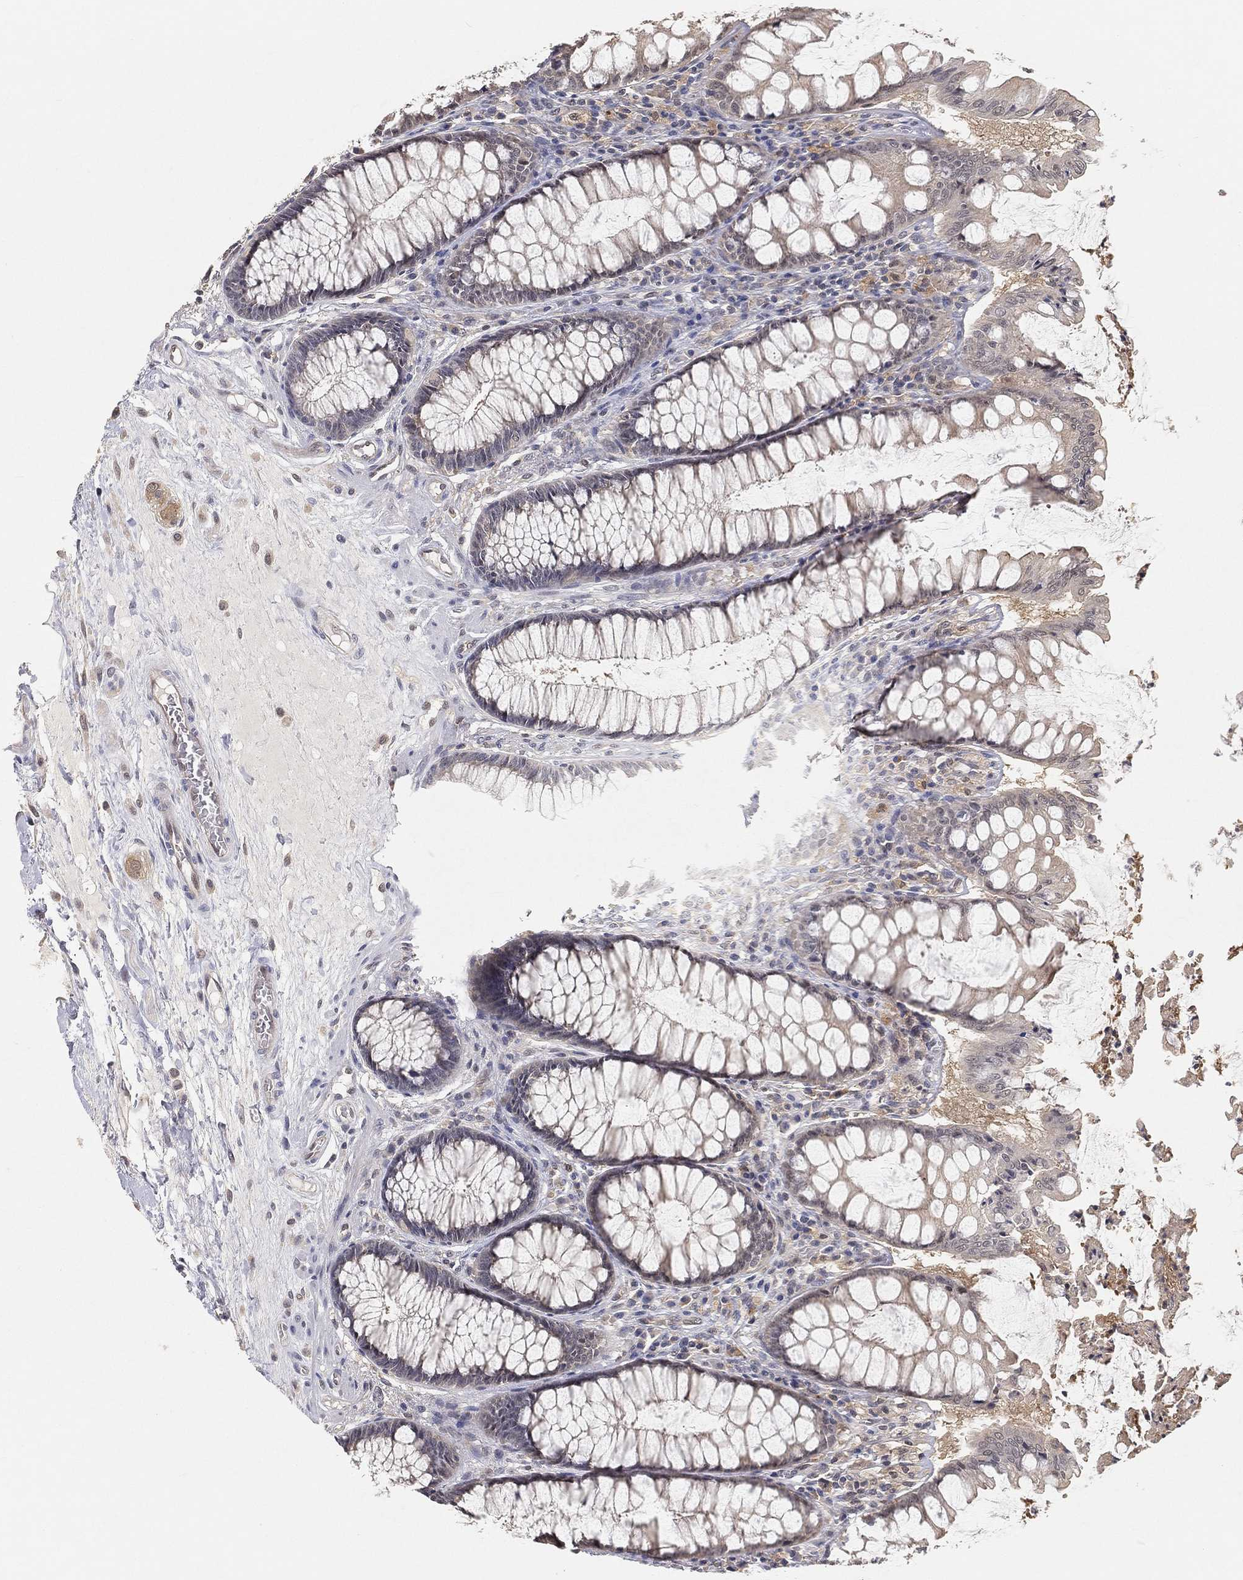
{"staining": {"intensity": "negative", "quantity": "none", "location": "none"}, "tissue": "colon", "cell_type": "Endothelial cells", "image_type": "normal", "snomed": [{"axis": "morphology", "description": "Normal tissue, NOS"}, {"axis": "topography", "description": "Colon"}], "caption": "Endothelial cells are negative for brown protein staining in benign colon. (IHC, brightfield microscopy, high magnification).", "gene": "MAPK1", "patient": {"sex": "female", "age": 65}}